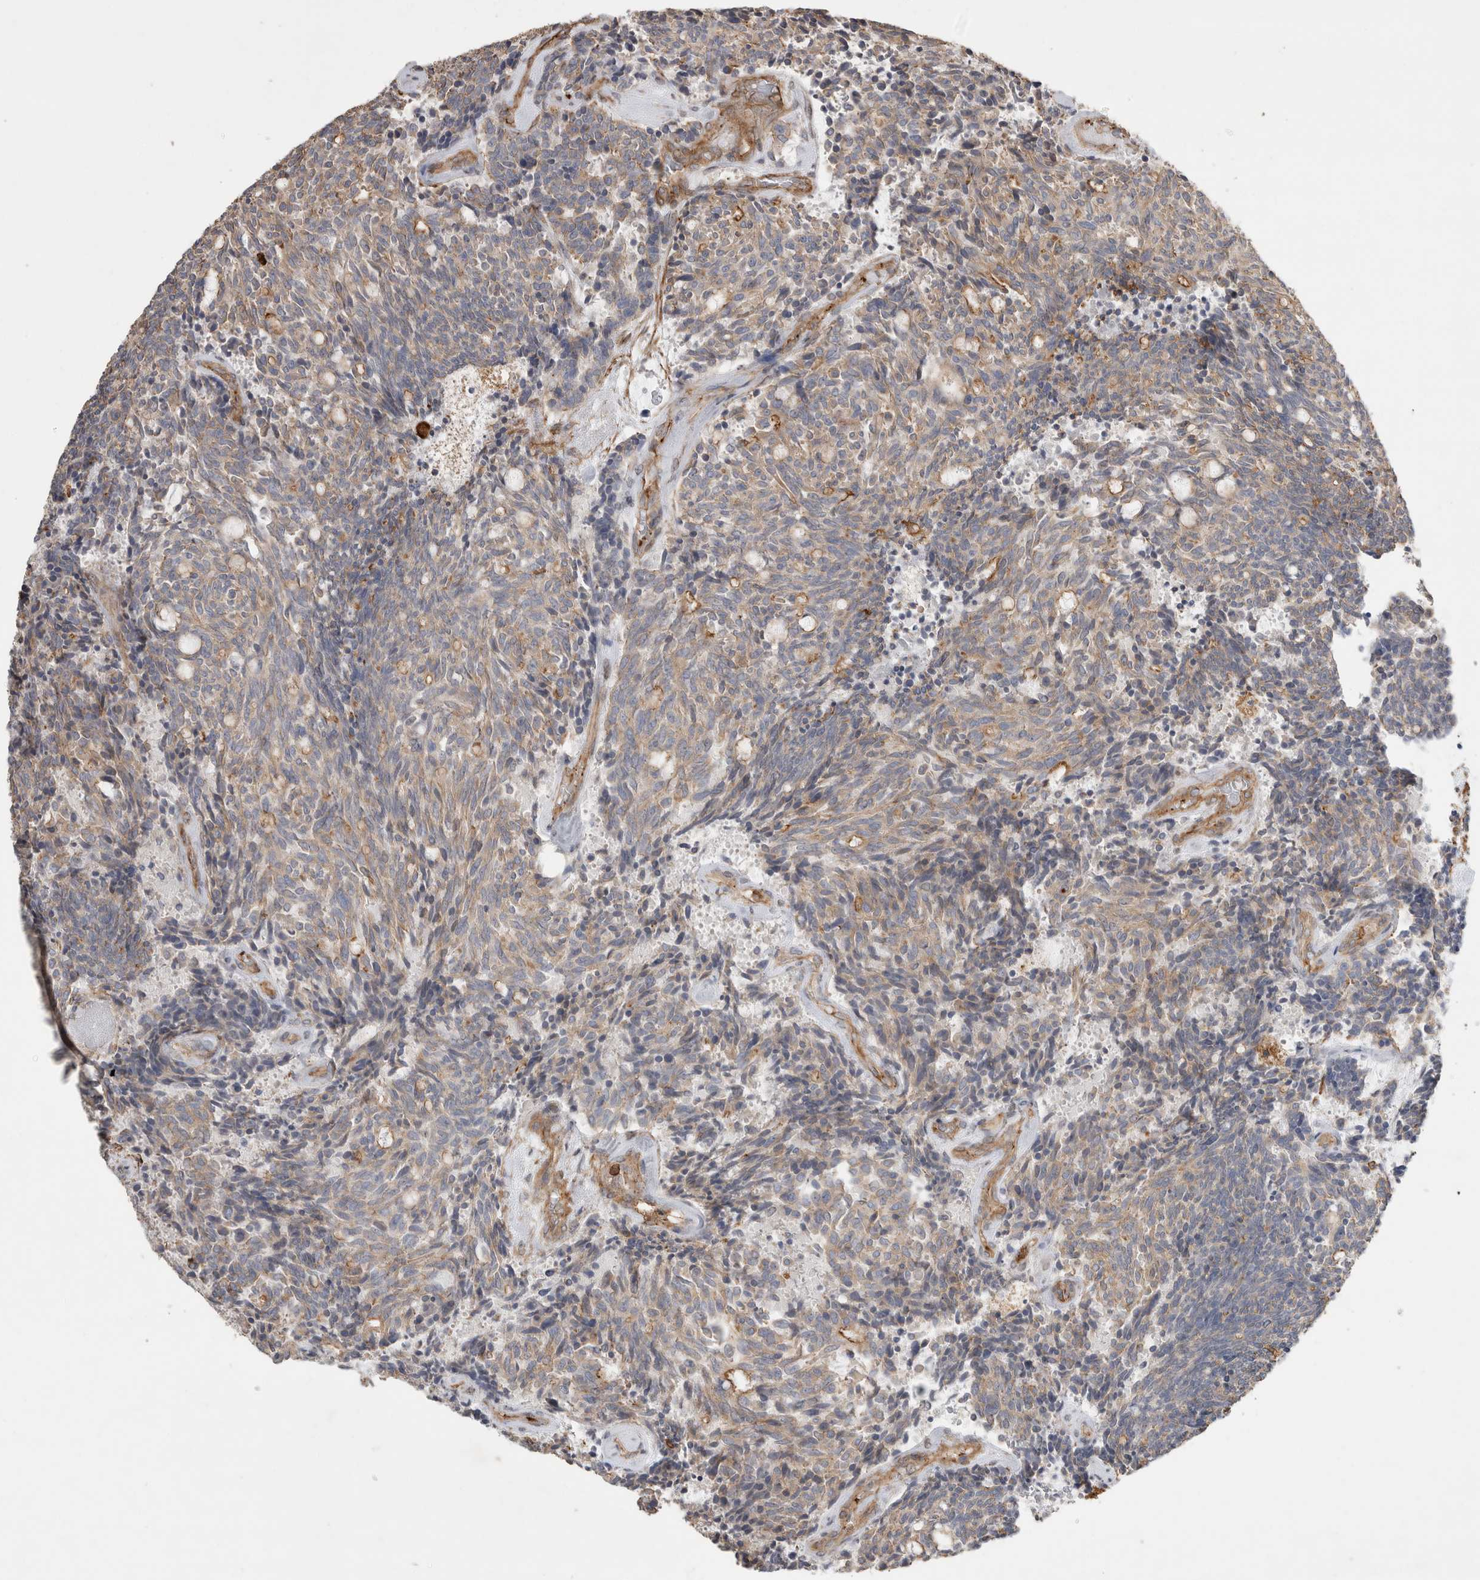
{"staining": {"intensity": "weak", "quantity": ">75%", "location": "cytoplasmic/membranous"}, "tissue": "carcinoid", "cell_type": "Tumor cells", "image_type": "cancer", "snomed": [{"axis": "morphology", "description": "Carcinoid, malignant, NOS"}, {"axis": "topography", "description": "Pancreas"}], "caption": "Carcinoid tissue exhibits weak cytoplasmic/membranous expression in about >75% of tumor cells, visualized by immunohistochemistry. Nuclei are stained in blue.", "gene": "GPER1", "patient": {"sex": "female", "age": 54}}